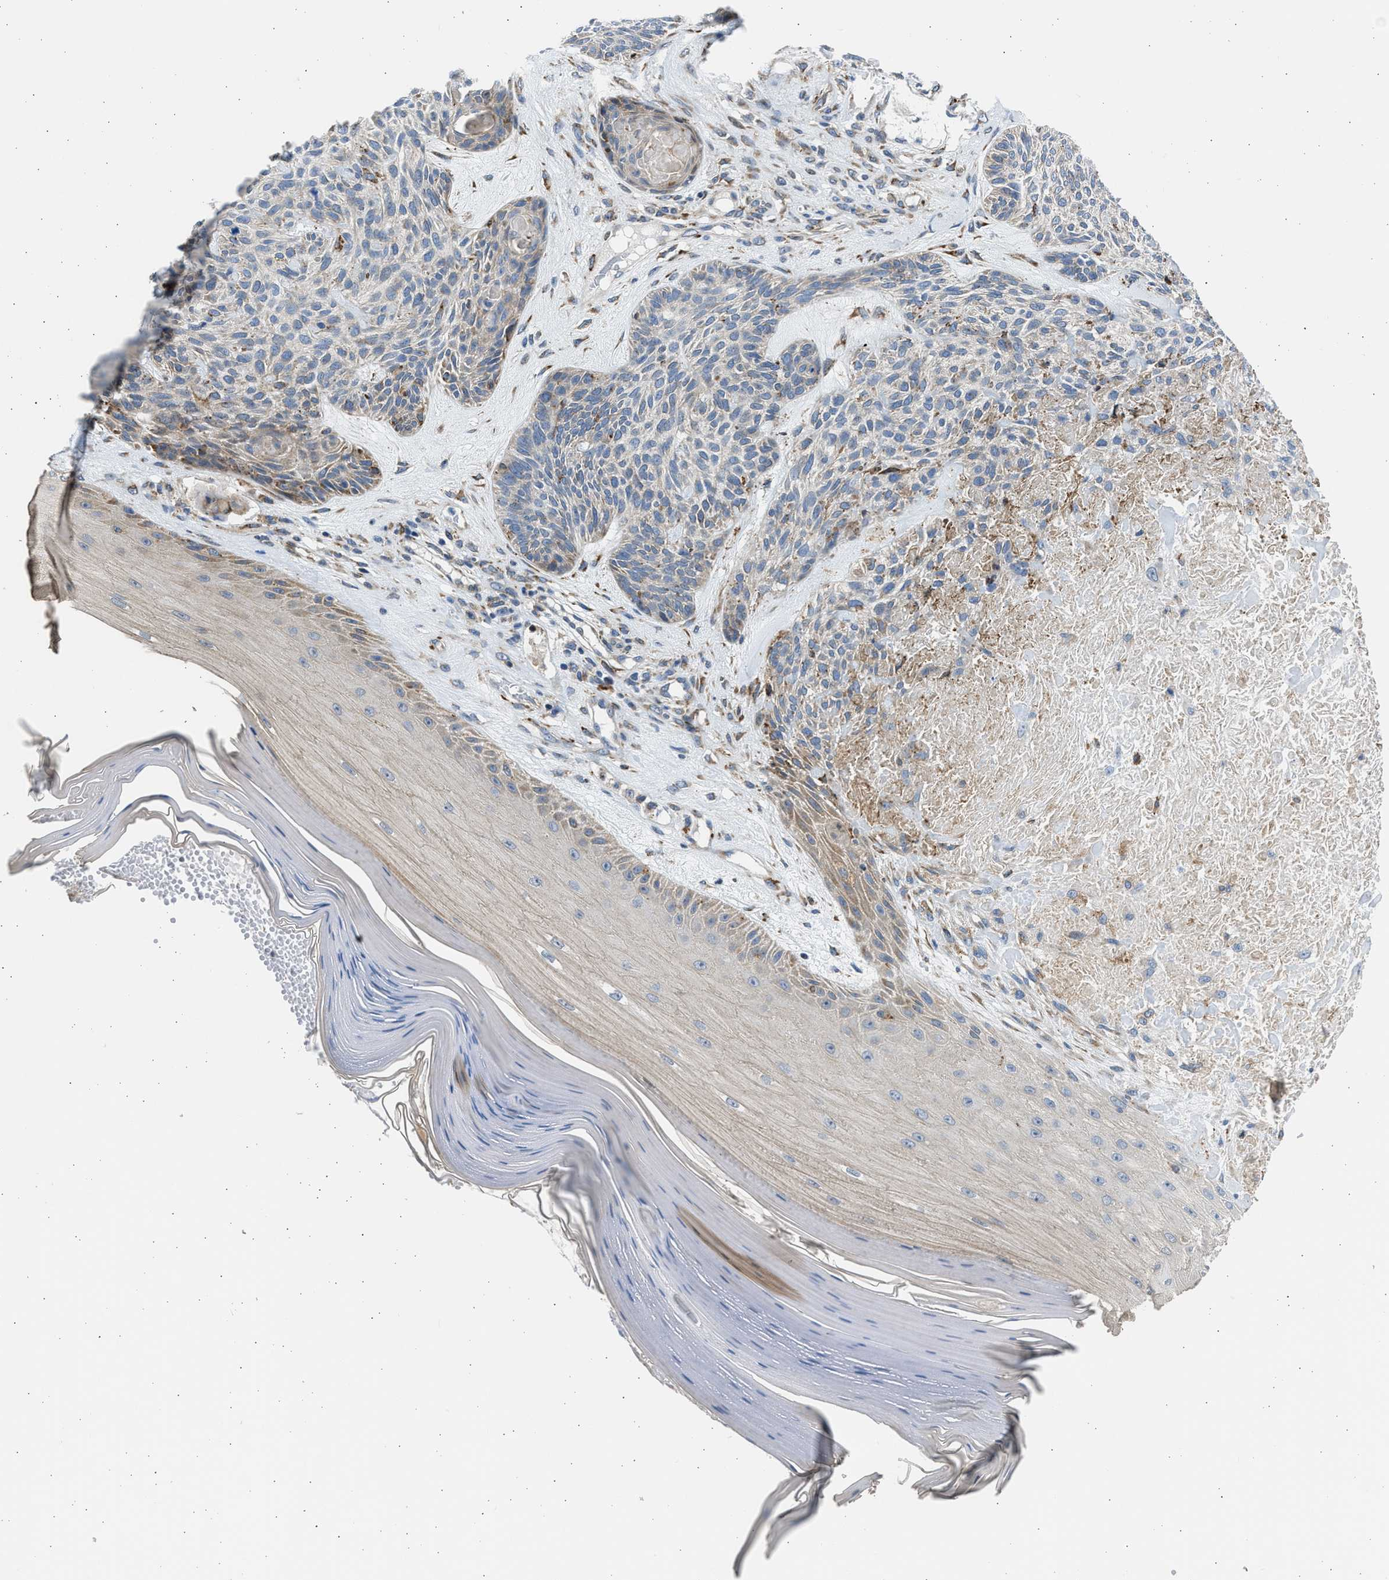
{"staining": {"intensity": "weak", "quantity": "<25%", "location": "cytoplasmic/membranous"}, "tissue": "skin cancer", "cell_type": "Tumor cells", "image_type": "cancer", "snomed": [{"axis": "morphology", "description": "Basal cell carcinoma"}, {"axis": "topography", "description": "Skin"}], "caption": "Immunohistochemical staining of skin basal cell carcinoma demonstrates no significant positivity in tumor cells.", "gene": "PLD2", "patient": {"sex": "male", "age": 55}}